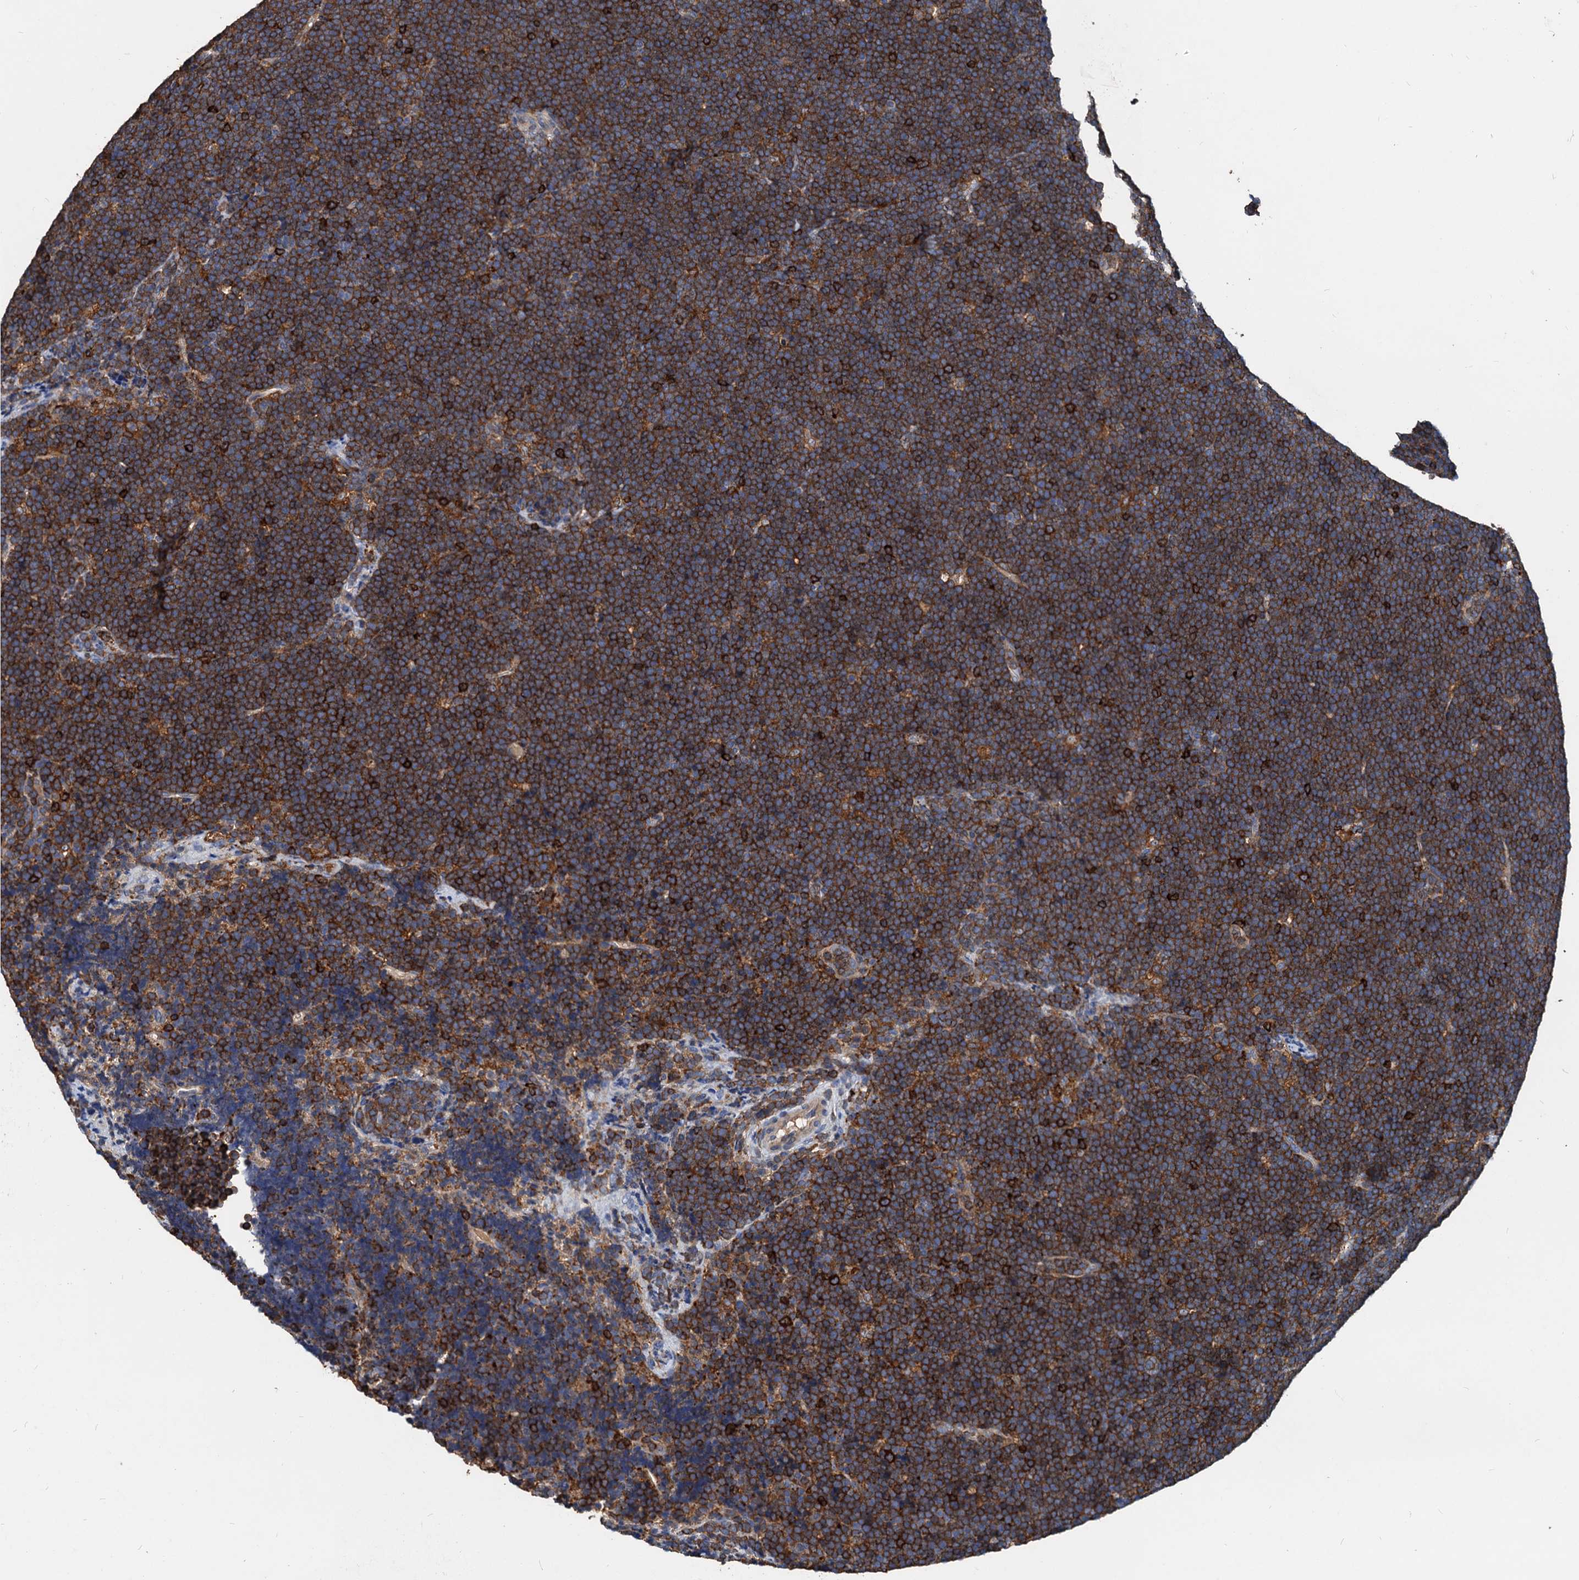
{"staining": {"intensity": "strong", "quantity": ">75%", "location": "cytoplasmic/membranous"}, "tissue": "lymphoma", "cell_type": "Tumor cells", "image_type": "cancer", "snomed": [{"axis": "morphology", "description": "Malignant lymphoma, non-Hodgkin's type, High grade"}, {"axis": "topography", "description": "Lymph node"}], "caption": "IHC staining of lymphoma, which reveals high levels of strong cytoplasmic/membranous staining in about >75% of tumor cells indicating strong cytoplasmic/membranous protein expression. The staining was performed using DAB (brown) for protein detection and nuclei were counterstained in hematoxylin (blue).", "gene": "LCP2", "patient": {"sex": "male", "age": 13}}